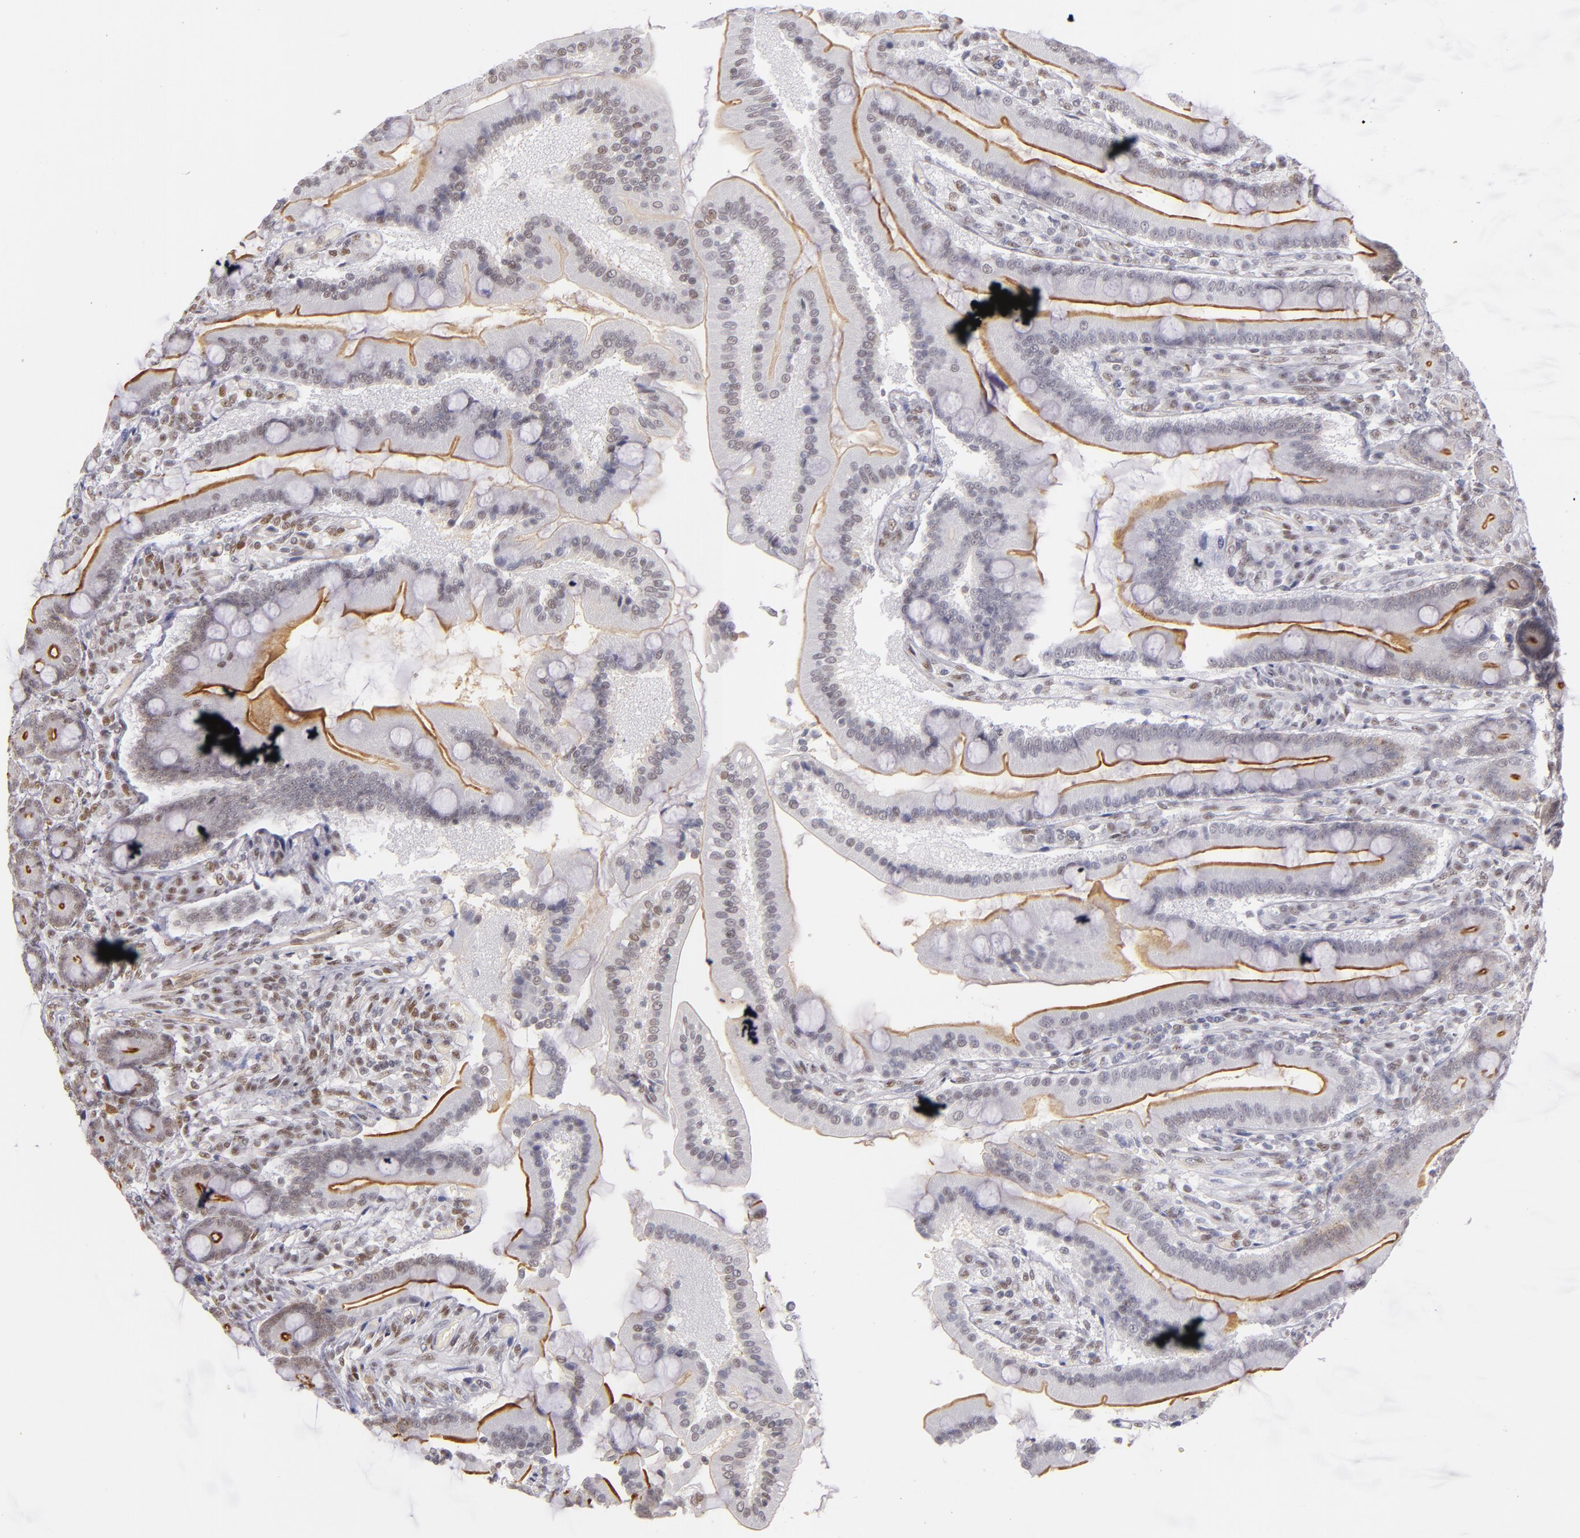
{"staining": {"intensity": "weak", "quantity": "25%-75%", "location": "cytoplasmic/membranous,nuclear"}, "tissue": "duodenum", "cell_type": "Glandular cells", "image_type": "normal", "snomed": [{"axis": "morphology", "description": "Normal tissue, NOS"}, {"axis": "topography", "description": "Duodenum"}], "caption": "High-power microscopy captured an immunohistochemistry micrograph of benign duodenum, revealing weak cytoplasmic/membranous,nuclear staining in approximately 25%-75% of glandular cells.", "gene": "NCOR2", "patient": {"sex": "female", "age": 64}}